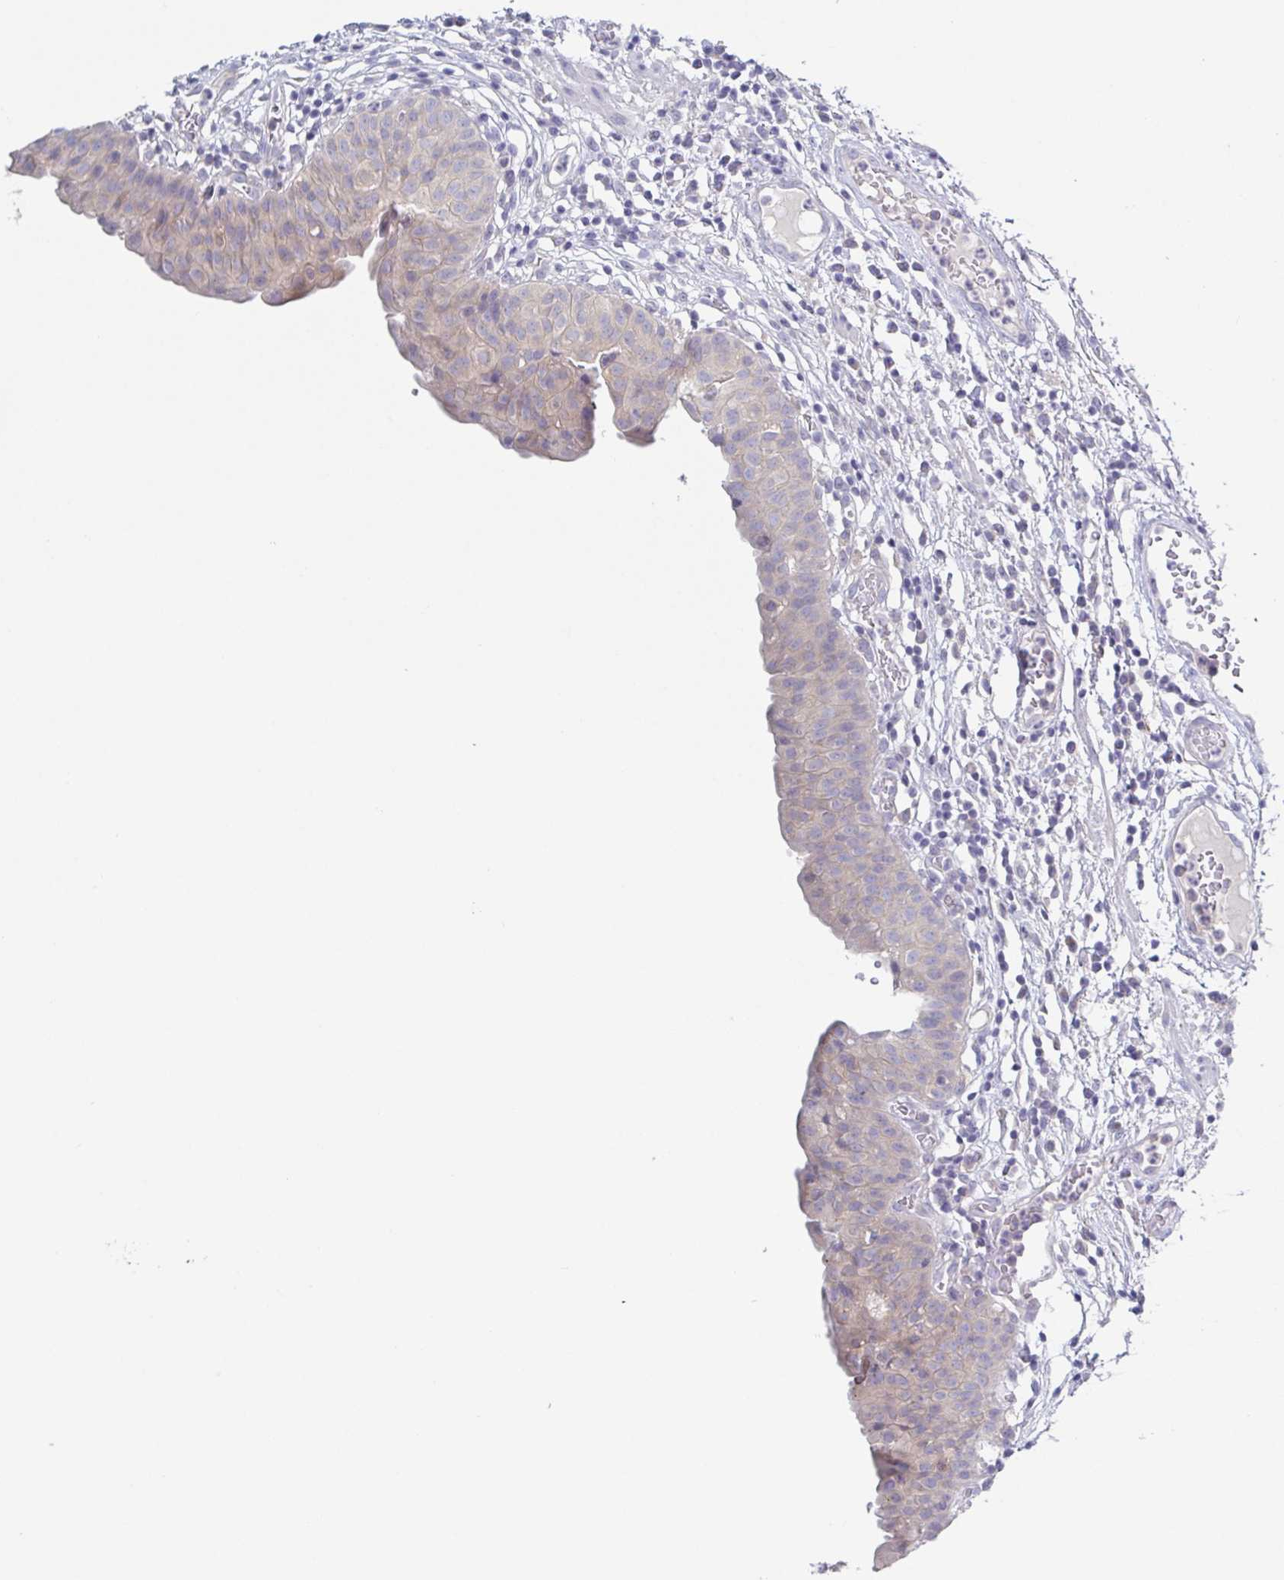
{"staining": {"intensity": "weak", "quantity": "<25%", "location": "cytoplasmic/membranous"}, "tissue": "urinary bladder", "cell_type": "Urothelial cells", "image_type": "normal", "snomed": [{"axis": "morphology", "description": "Normal tissue, NOS"}, {"axis": "morphology", "description": "Inflammation, NOS"}, {"axis": "topography", "description": "Urinary bladder"}], "caption": "Urinary bladder stained for a protein using IHC demonstrates no expression urothelial cells.", "gene": "HTR2A", "patient": {"sex": "male", "age": 57}}